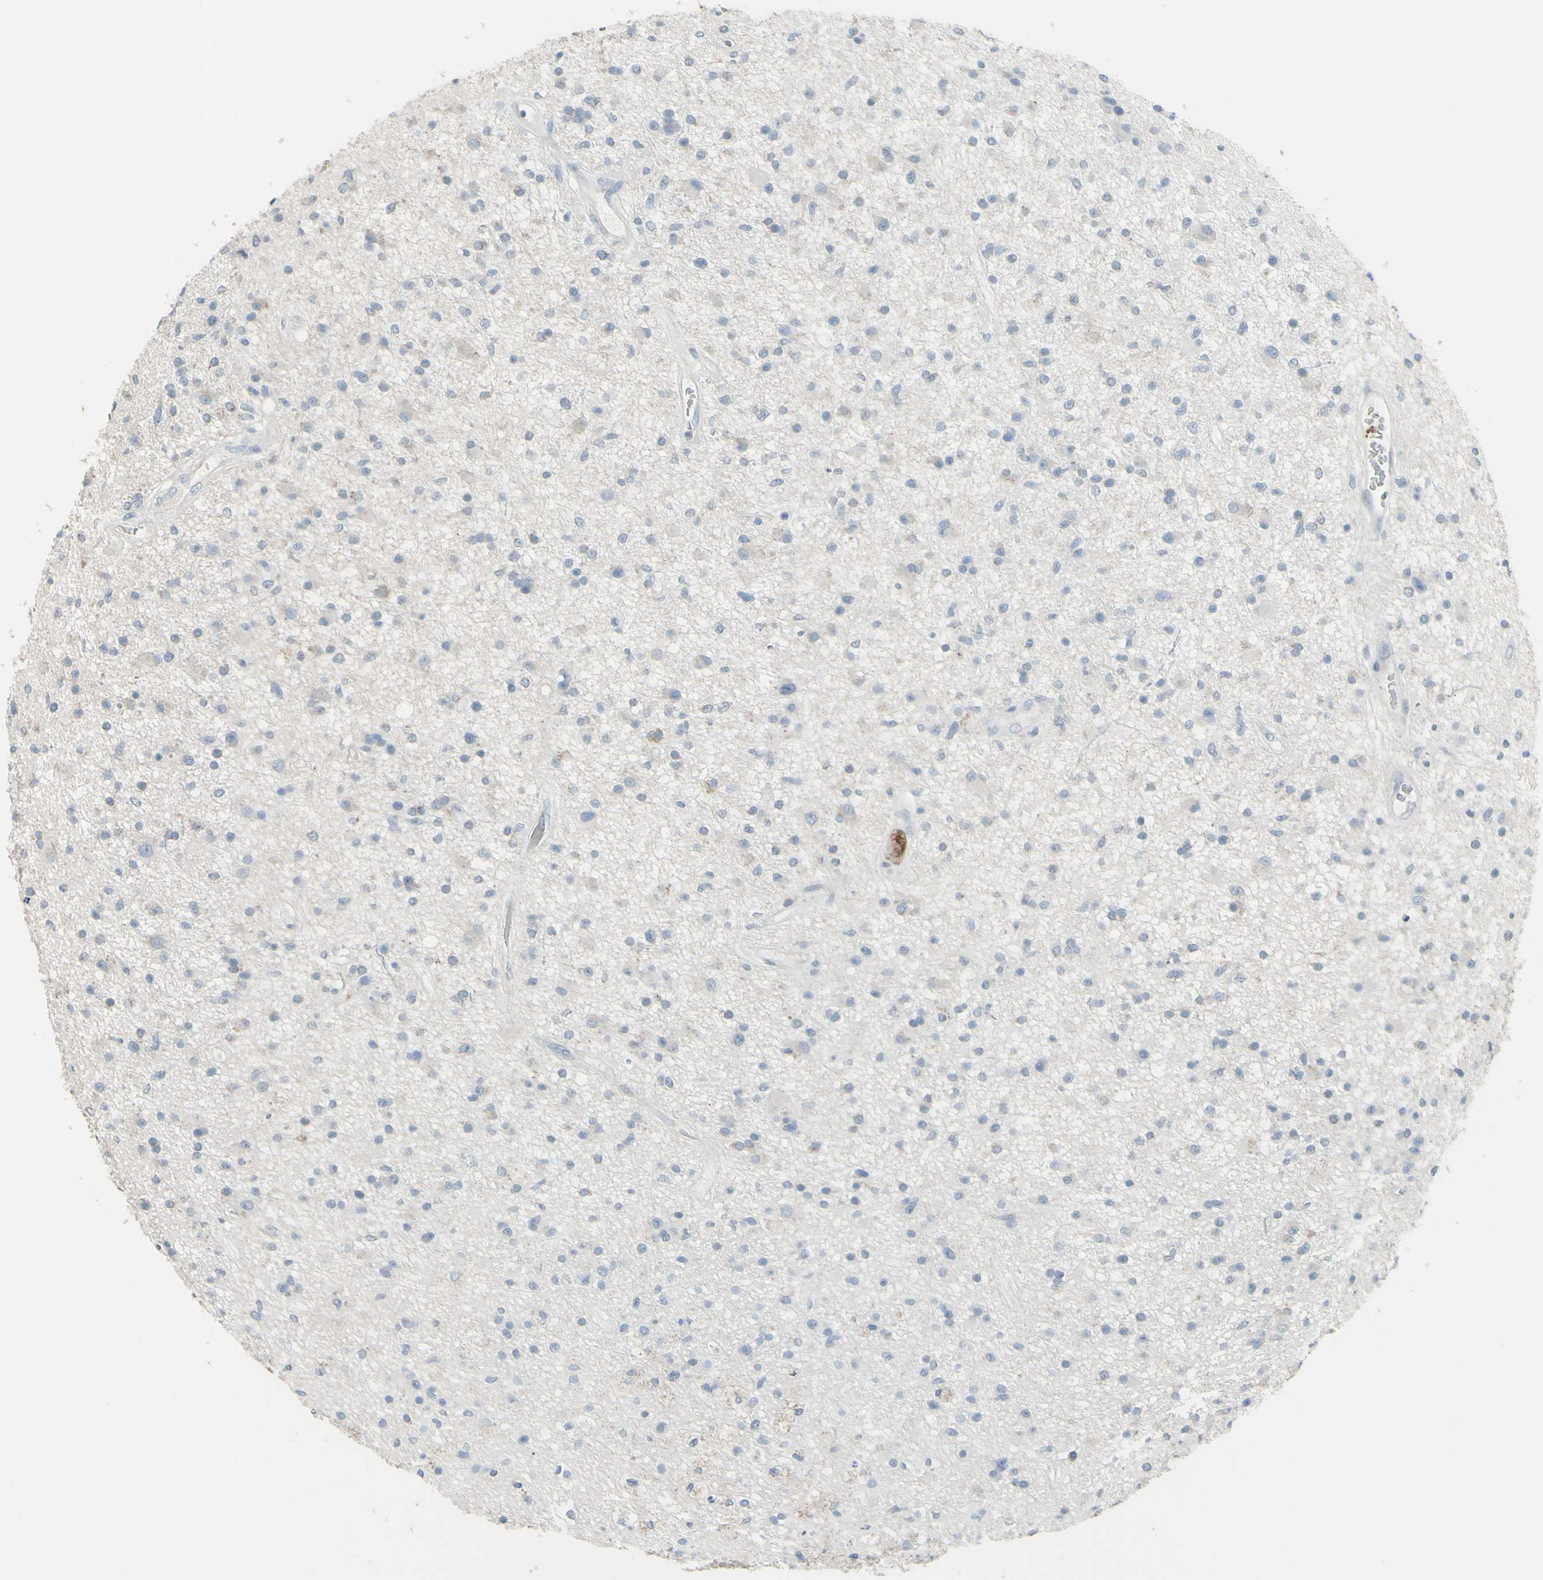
{"staining": {"intensity": "negative", "quantity": "none", "location": "none"}, "tissue": "glioma", "cell_type": "Tumor cells", "image_type": "cancer", "snomed": [{"axis": "morphology", "description": "Glioma, malignant, High grade"}, {"axis": "topography", "description": "Brain"}], "caption": "IHC micrograph of neoplastic tissue: human malignant glioma (high-grade) stained with DAB (3,3'-diaminobenzidine) reveals no significant protein staining in tumor cells.", "gene": "CD79B", "patient": {"sex": "male", "age": 33}}